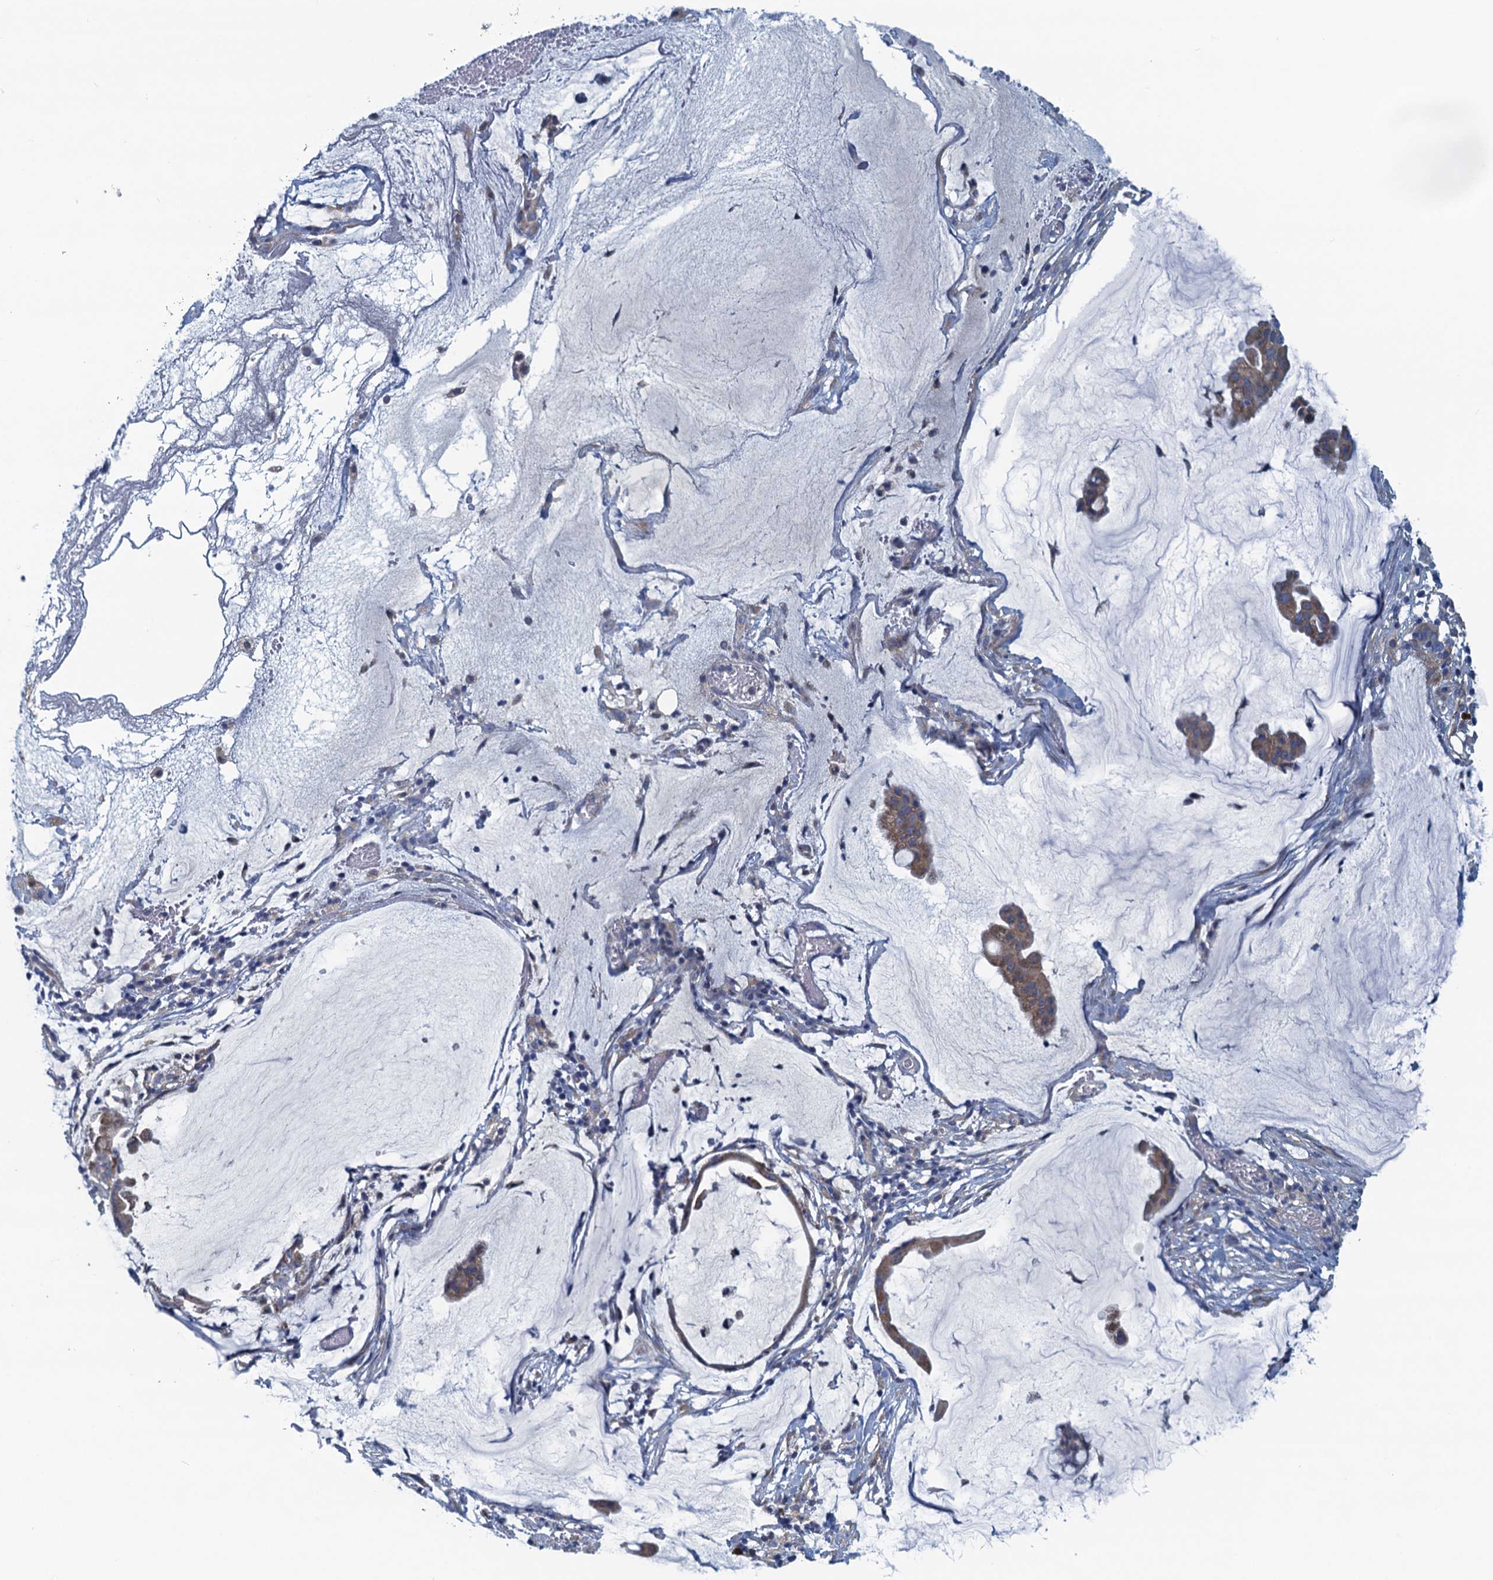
{"staining": {"intensity": "weak", "quantity": ">75%", "location": "cytoplasmic/membranous"}, "tissue": "ovarian cancer", "cell_type": "Tumor cells", "image_type": "cancer", "snomed": [{"axis": "morphology", "description": "Cystadenocarcinoma, mucinous, NOS"}, {"axis": "topography", "description": "Ovary"}], "caption": "Ovarian cancer stained with DAB (3,3'-diaminobenzidine) IHC exhibits low levels of weak cytoplasmic/membranous expression in approximately >75% of tumor cells. Using DAB (3,3'-diaminobenzidine) (brown) and hematoxylin (blue) stains, captured at high magnification using brightfield microscopy.", "gene": "MYDGF", "patient": {"sex": "female", "age": 73}}